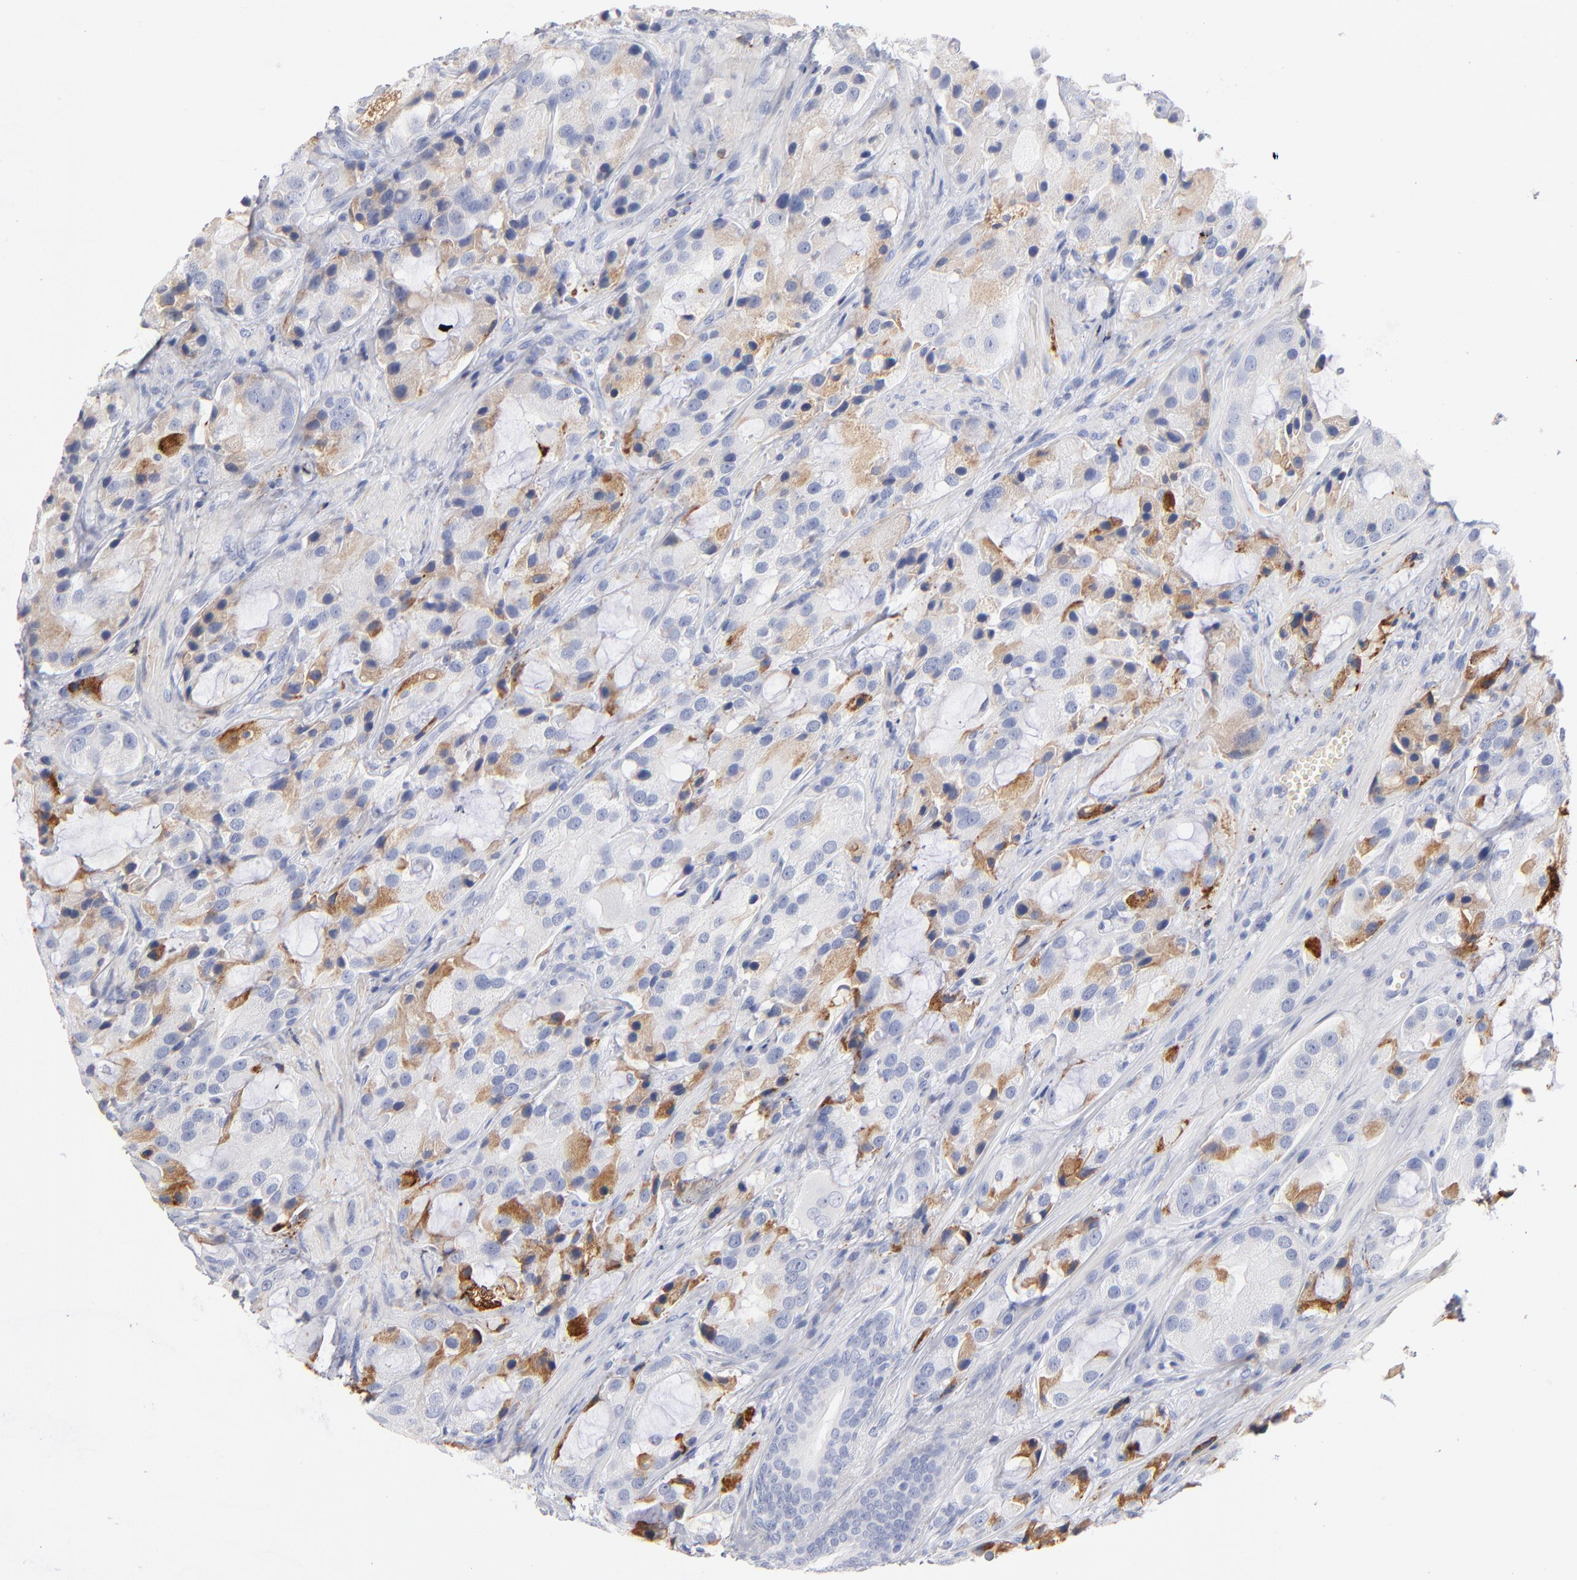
{"staining": {"intensity": "negative", "quantity": "none", "location": "none"}, "tissue": "prostate cancer", "cell_type": "Tumor cells", "image_type": "cancer", "snomed": [{"axis": "morphology", "description": "Adenocarcinoma, High grade"}, {"axis": "topography", "description": "Prostate"}], "caption": "Tumor cells are negative for protein expression in human prostate cancer (adenocarcinoma (high-grade)). Brightfield microscopy of immunohistochemistry stained with DAB (brown) and hematoxylin (blue), captured at high magnification.", "gene": "APOH", "patient": {"sex": "male", "age": 70}}